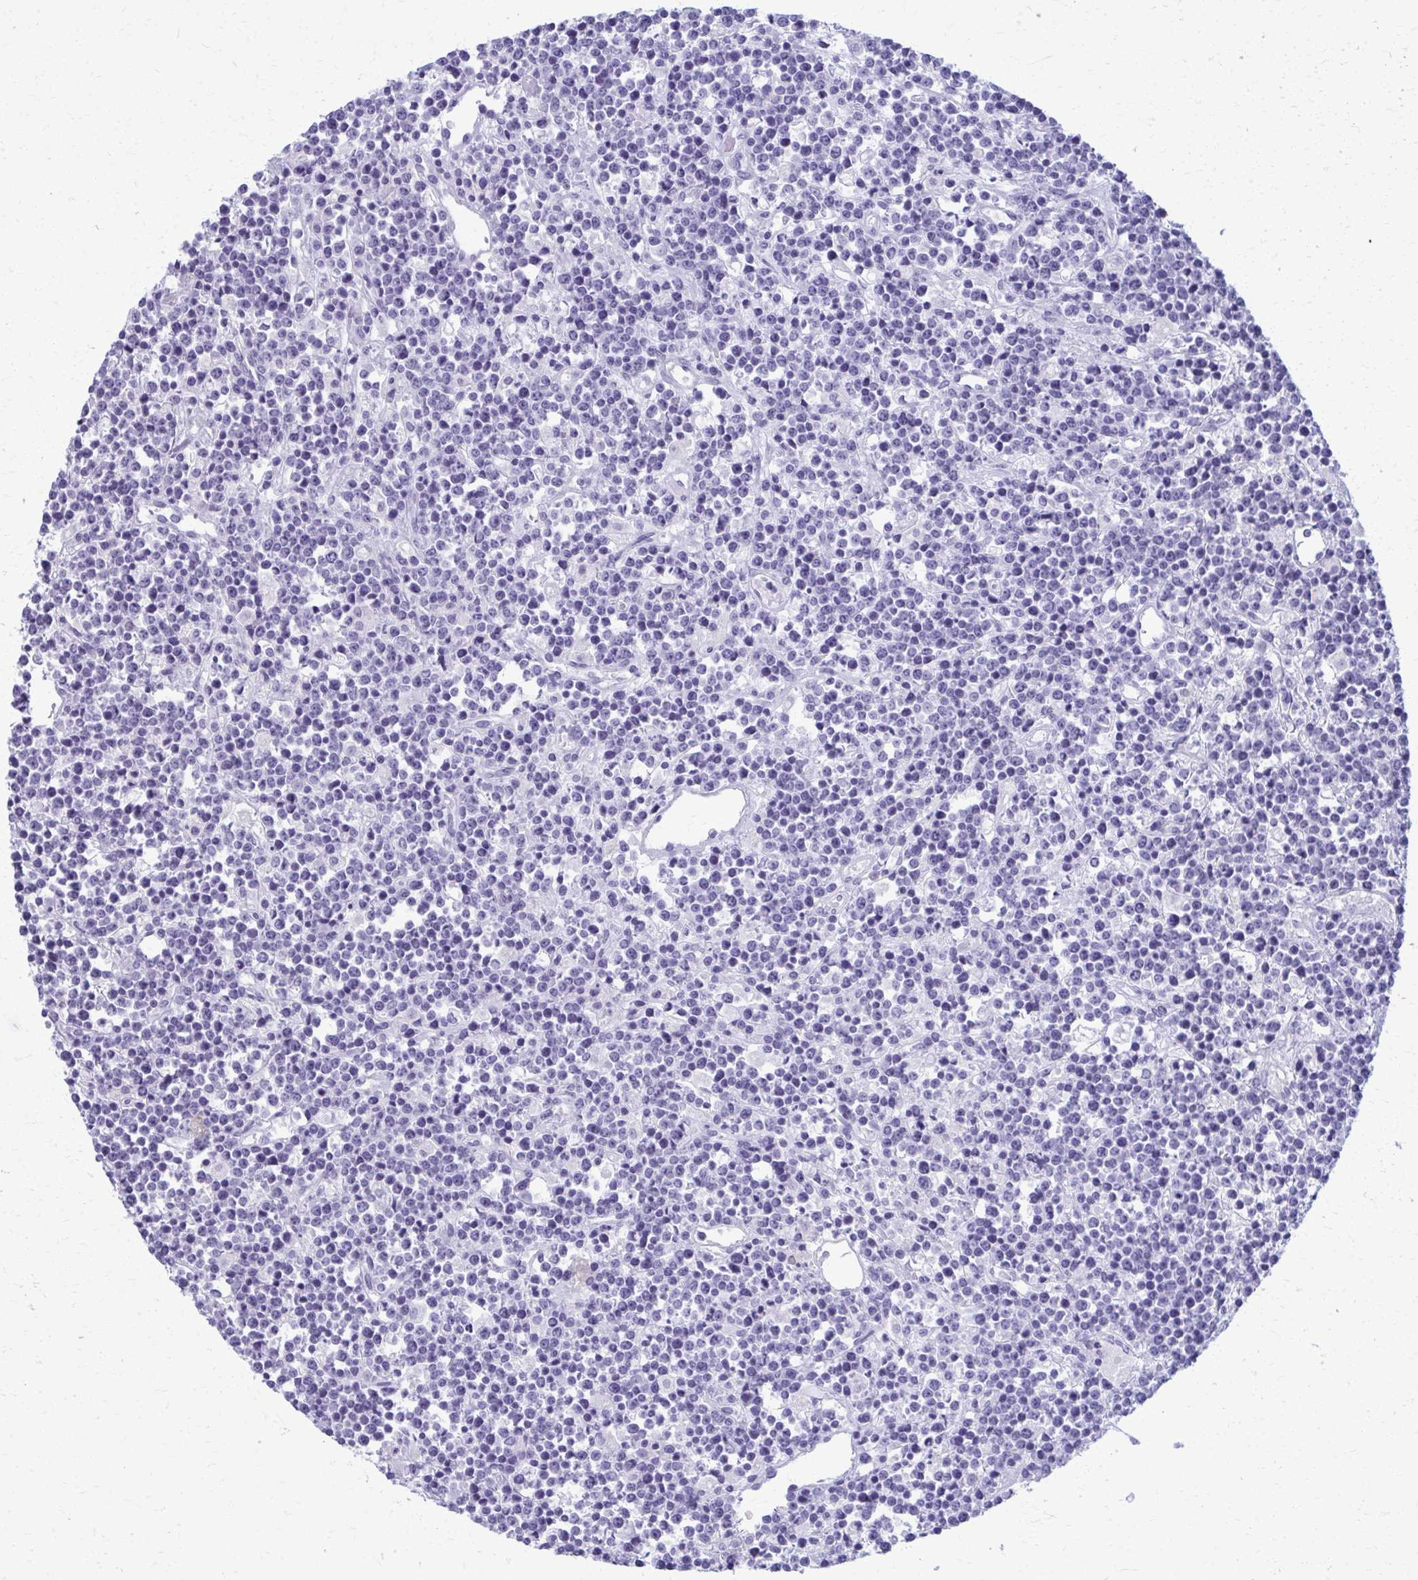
{"staining": {"intensity": "negative", "quantity": "none", "location": "none"}, "tissue": "lymphoma", "cell_type": "Tumor cells", "image_type": "cancer", "snomed": [{"axis": "morphology", "description": "Malignant lymphoma, non-Hodgkin's type, High grade"}, {"axis": "topography", "description": "Ovary"}], "caption": "This micrograph is of lymphoma stained with IHC to label a protein in brown with the nuclei are counter-stained blue. There is no staining in tumor cells.", "gene": "ACSM2B", "patient": {"sex": "female", "age": 56}}